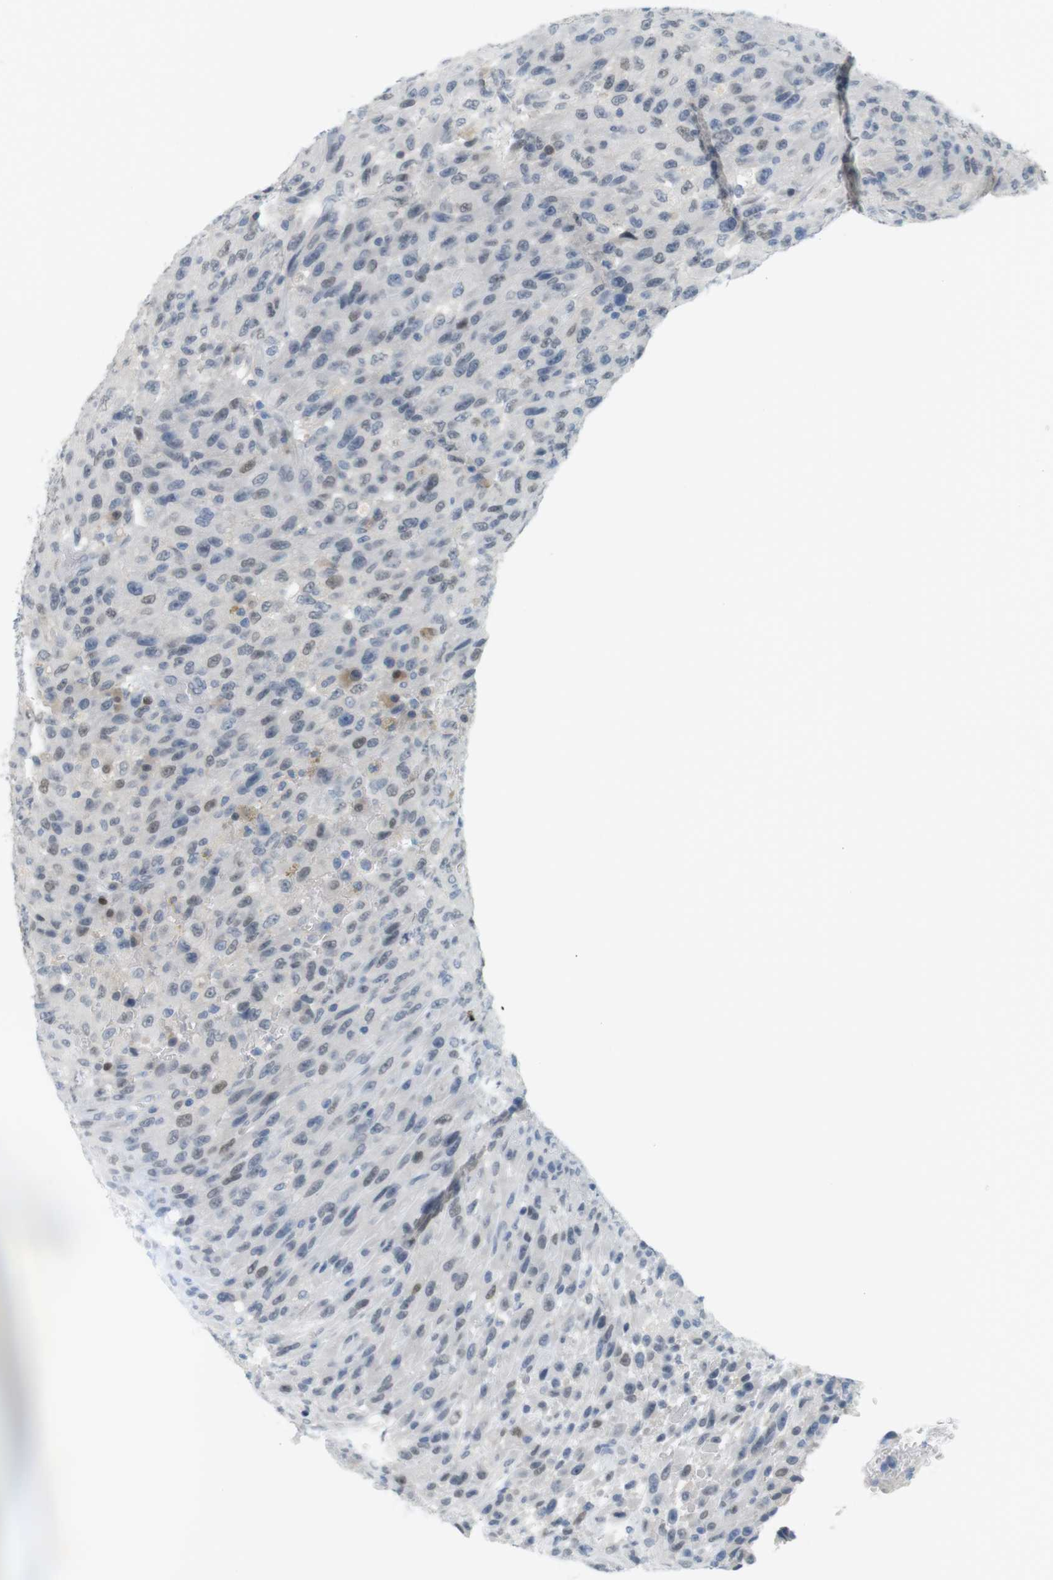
{"staining": {"intensity": "weak", "quantity": "<25%", "location": "nuclear"}, "tissue": "urothelial cancer", "cell_type": "Tumor cells", "image_type": "cancer", "snomed": [{"axis": "morphology", "description": "Urothelial carcinoma, High grade"}, {"axis": "topography", "description": "Urinary bladder"}], "caption": "Tumor cells show no significant protein staining in high-grade urothelial carcinoma.", "gene": "CREB3L2", "patient": {"sex": "male", "age": 66}}